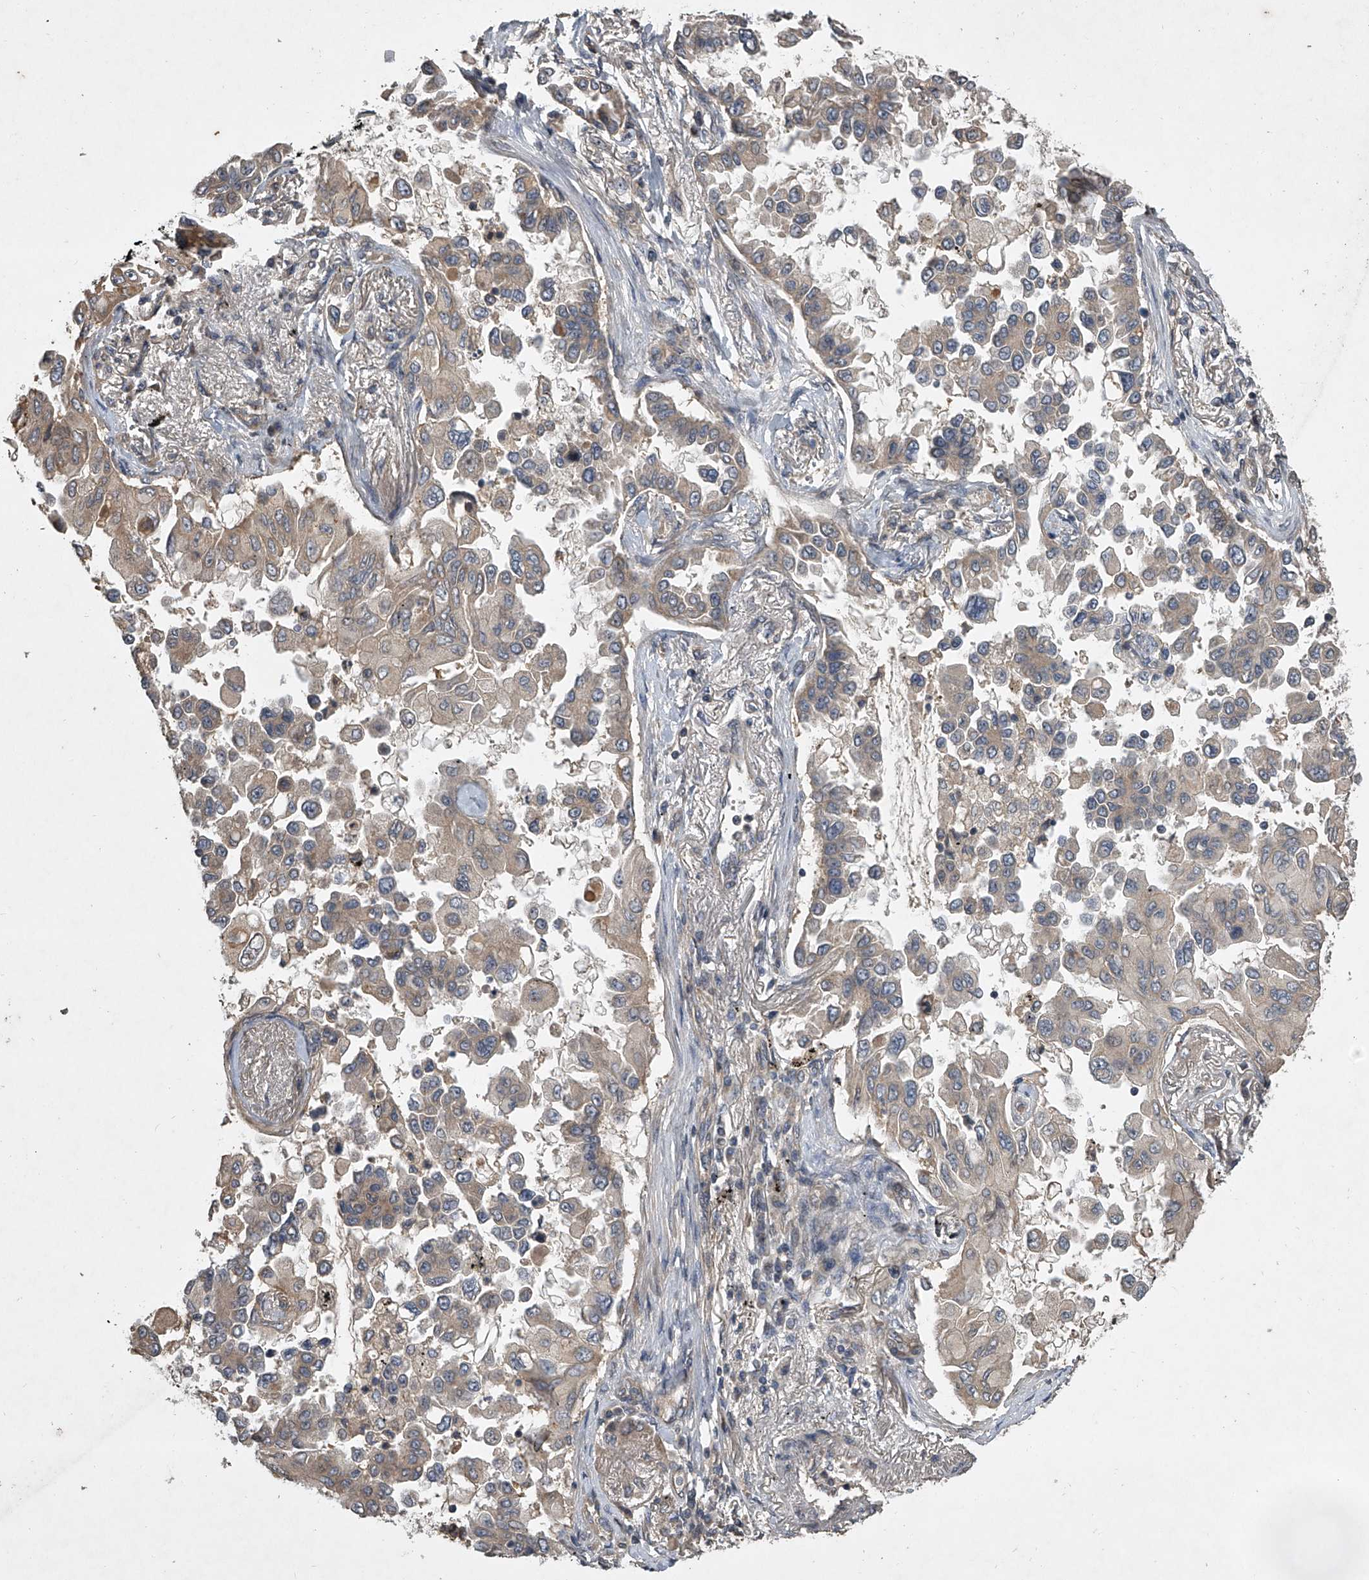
{"staining": {"intensity": "moderate", "quantity": ">75%", "location": "cytoplasmic/membranous"}, "tissue": "lung cancer", "cell_type": "Tumor cells", "image_type": "cancer", "snomed": [{"axis": "morphology", "description": "Adenocarcinoma, NOS"}, {"axis": "topography", "description": "Lung"}], "caption": "Moderate cytoplasmic/membranous protein expression is present in approximately >75% of tumor cells in adenocarcinoma (lung).", "gene": "NFS1", "patient": {"sex": "female", "age": 67}}